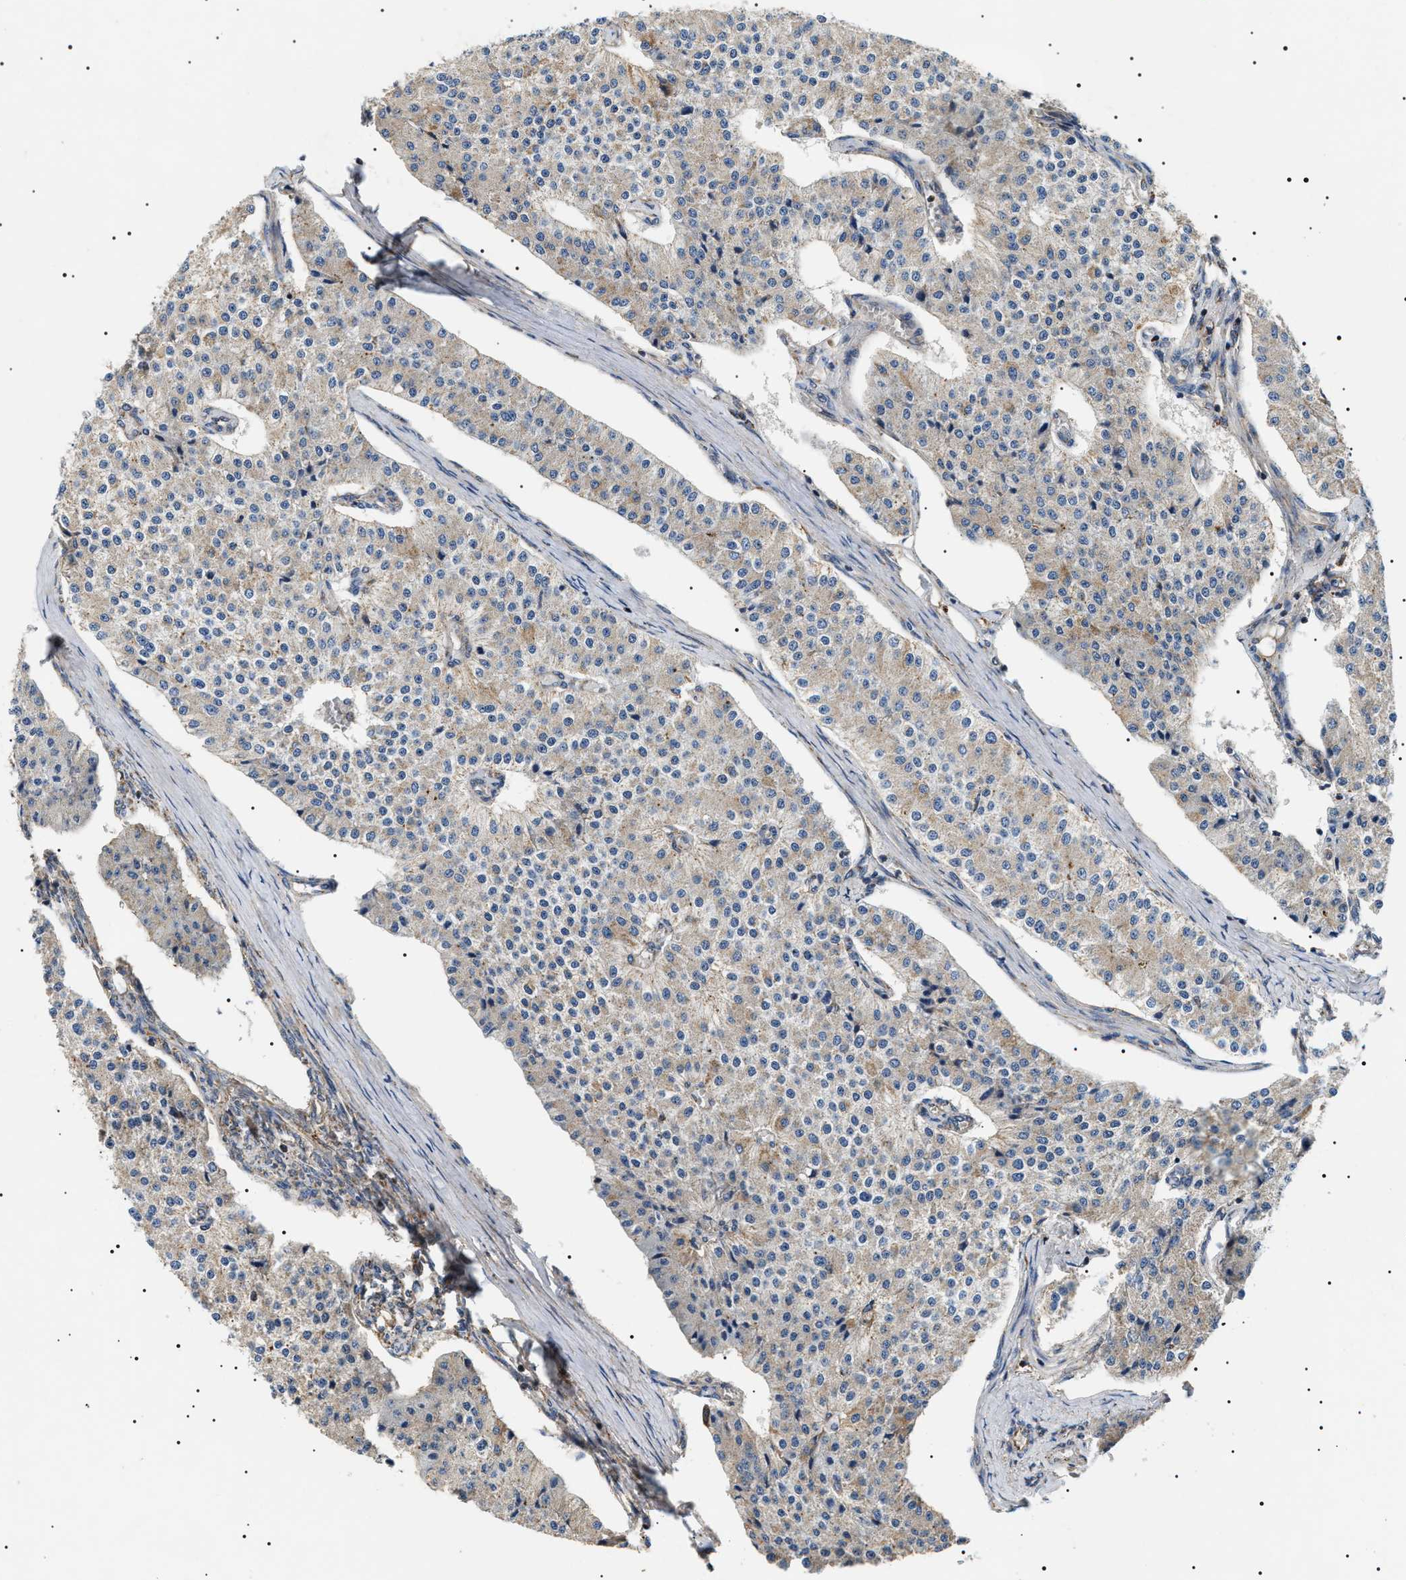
{"staining": {"intensity": "weak", "quantity": "<25%", "location": "cytoplasmic/membranous"}, "tissue": "carcinoid", "cell_type": "Tumor cells", "image_type": "cancer", "snomed": [{"axis": "morphology", "description": "Carcinoid, malignant, NOS"}, {"axis": "topography", "description": "Colon"}], "caption": "The photomicrograph displays no staining of tumor cells in malignant carcinoid.", "gene": "OXSM", "patient": {"sex": "female", "age": 52}}